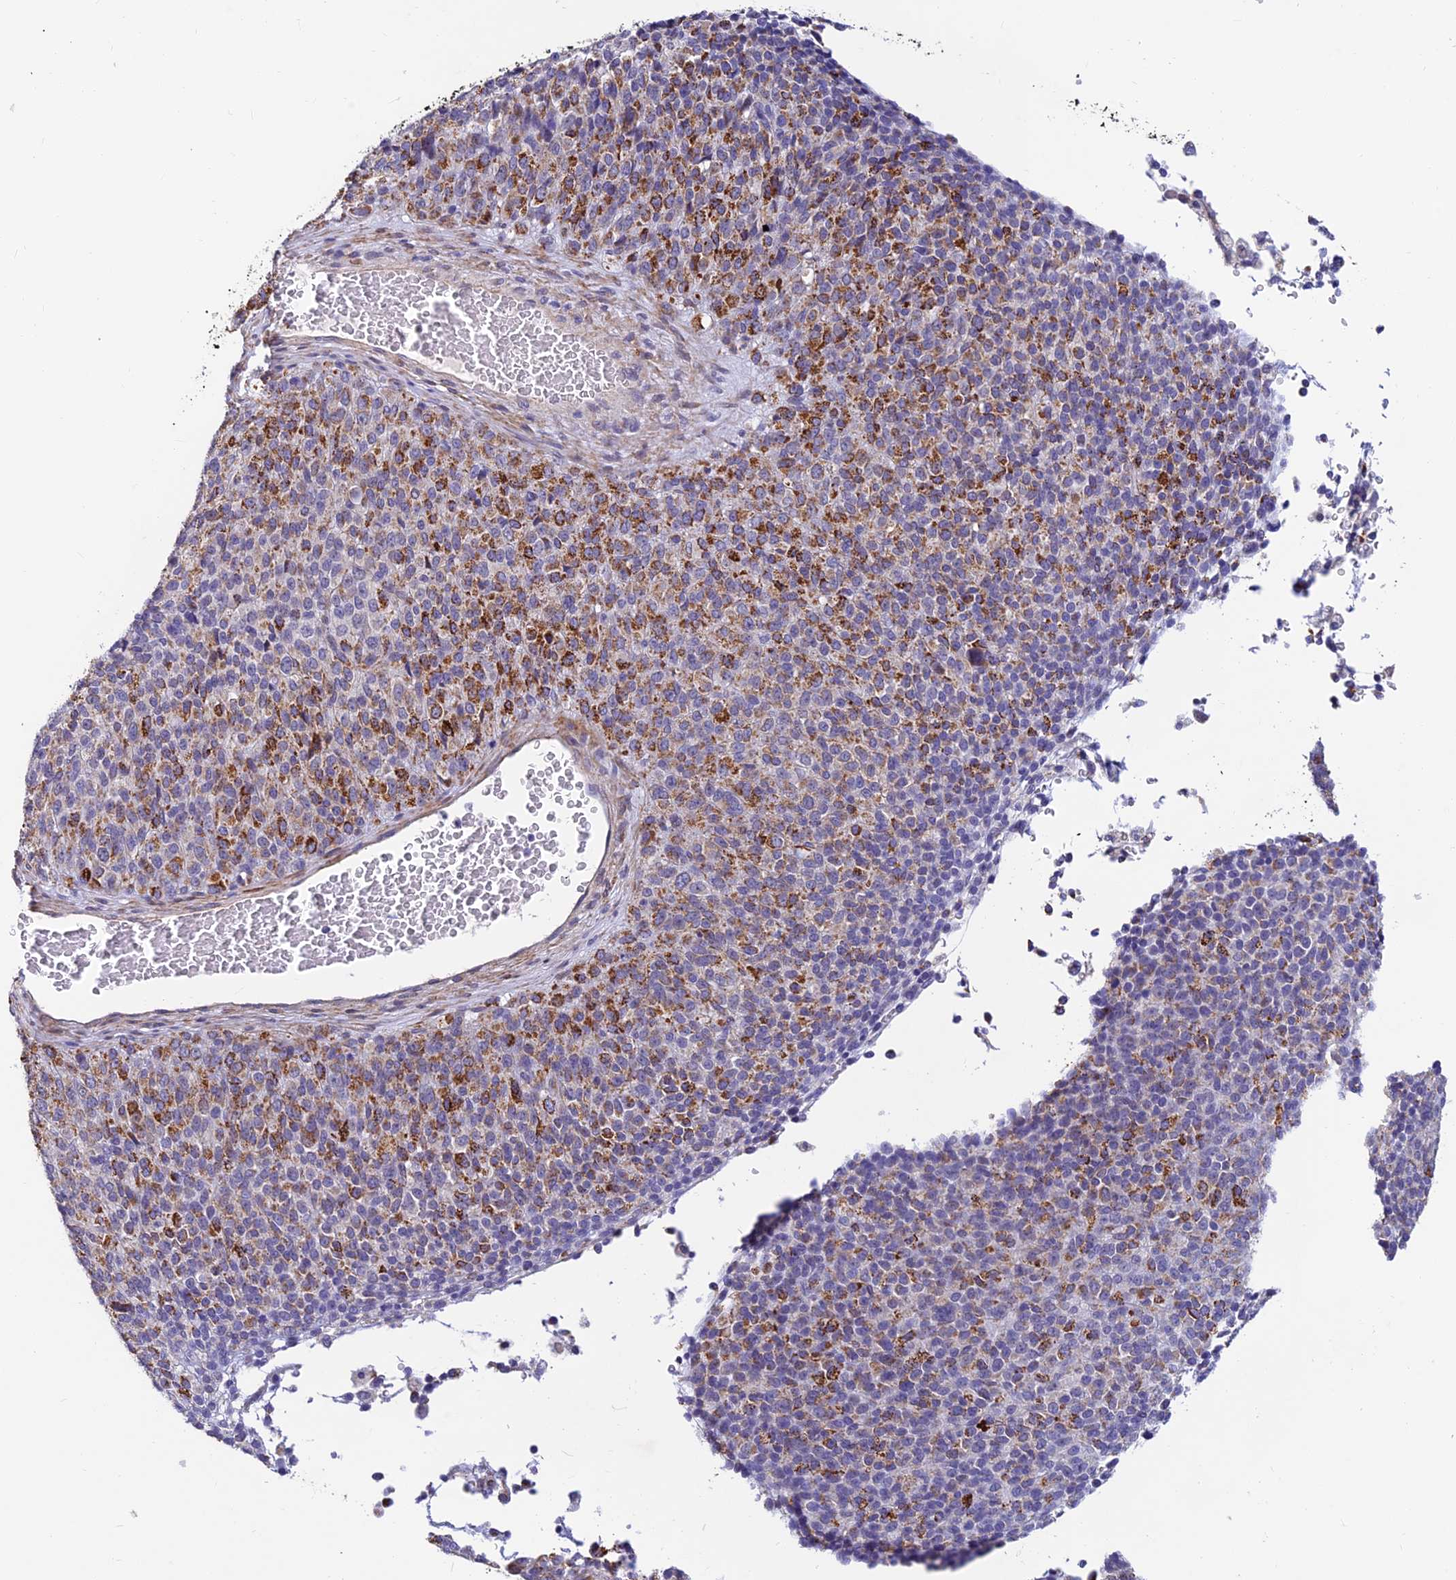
{"staining": {"intensity": "moderate", "quantity": "25%-75%", "location": "cytoplasmic/membranous"}, "tissue": "melanoma", "cell_type": "Tumor cells", "image_type": "cancer", "snomed": [{"axis": "morphology", "description": "Malignant melanoma, Metastatic site"}, {"axis": "topography", "description": "Brain"}], "caption": "Malignant melanoma (metastatic site) stained with a protein marker reveals moderate staining in tumor cells.", "gene": "ALDH1L2", "patient": {"sex": "female", "age": 56}}